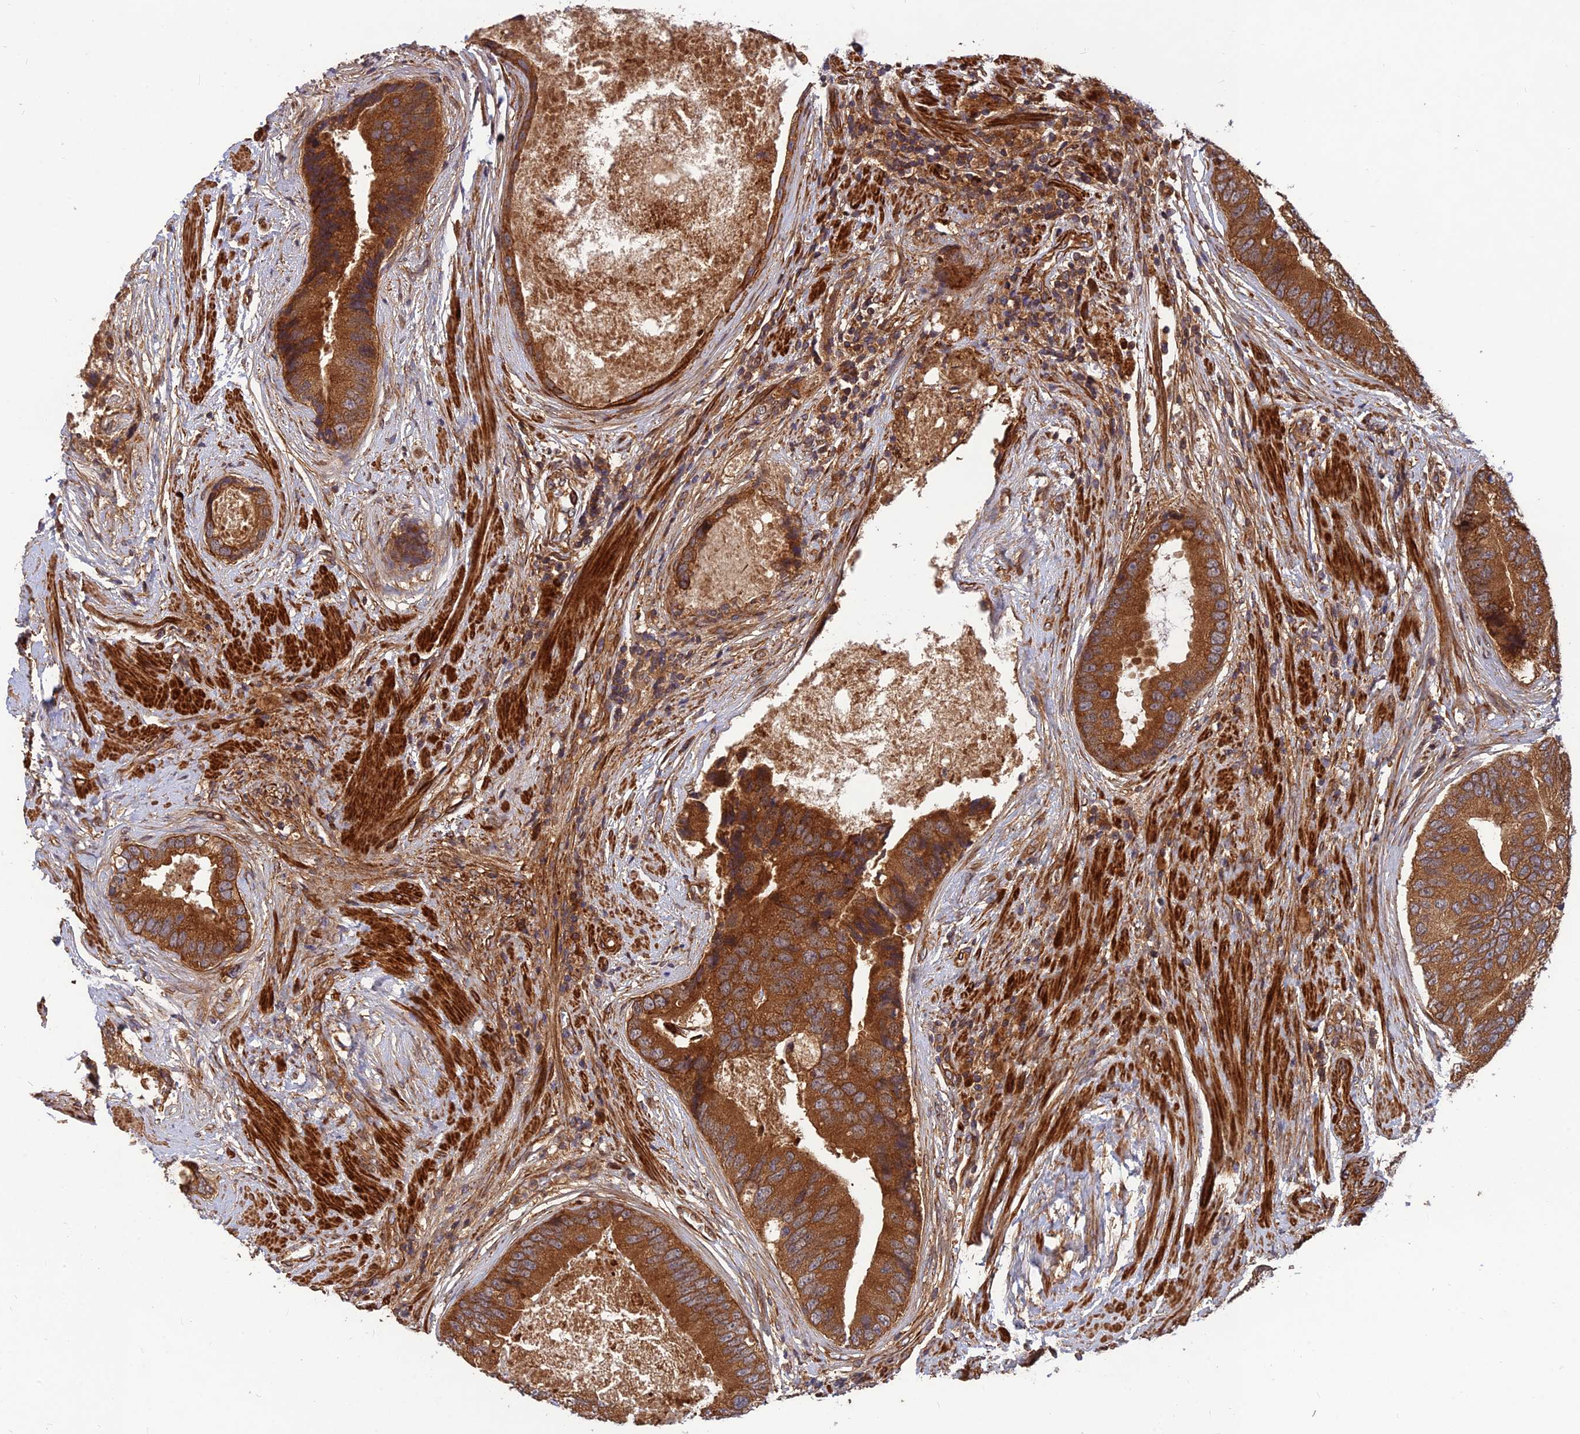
{"staining": {"intensity": "strong", "quantity": ">75%", "location": "cytoplasmic/membranous"}, "tissue": "prostate cancer", "cell_type": "Tumor cells", "image_type": "cancer", "snomed": [{"axis": "morphology", "description": "Adenocarcinoma, High grade"}, {"axis": "topography", "description": "Prostate"}], "caption": "Immunohistochemical staining of human prostate cancer shows high levels of strong cytoplasmic/membranous protein staining in approximately >75% of tumor cells. (Stains: DAB in brown, nuclei in blue, Microscopy: brightfield microscopy at high magnification).", "gene": "RELCH", "patient": {"sex": "male", "age": 70}}